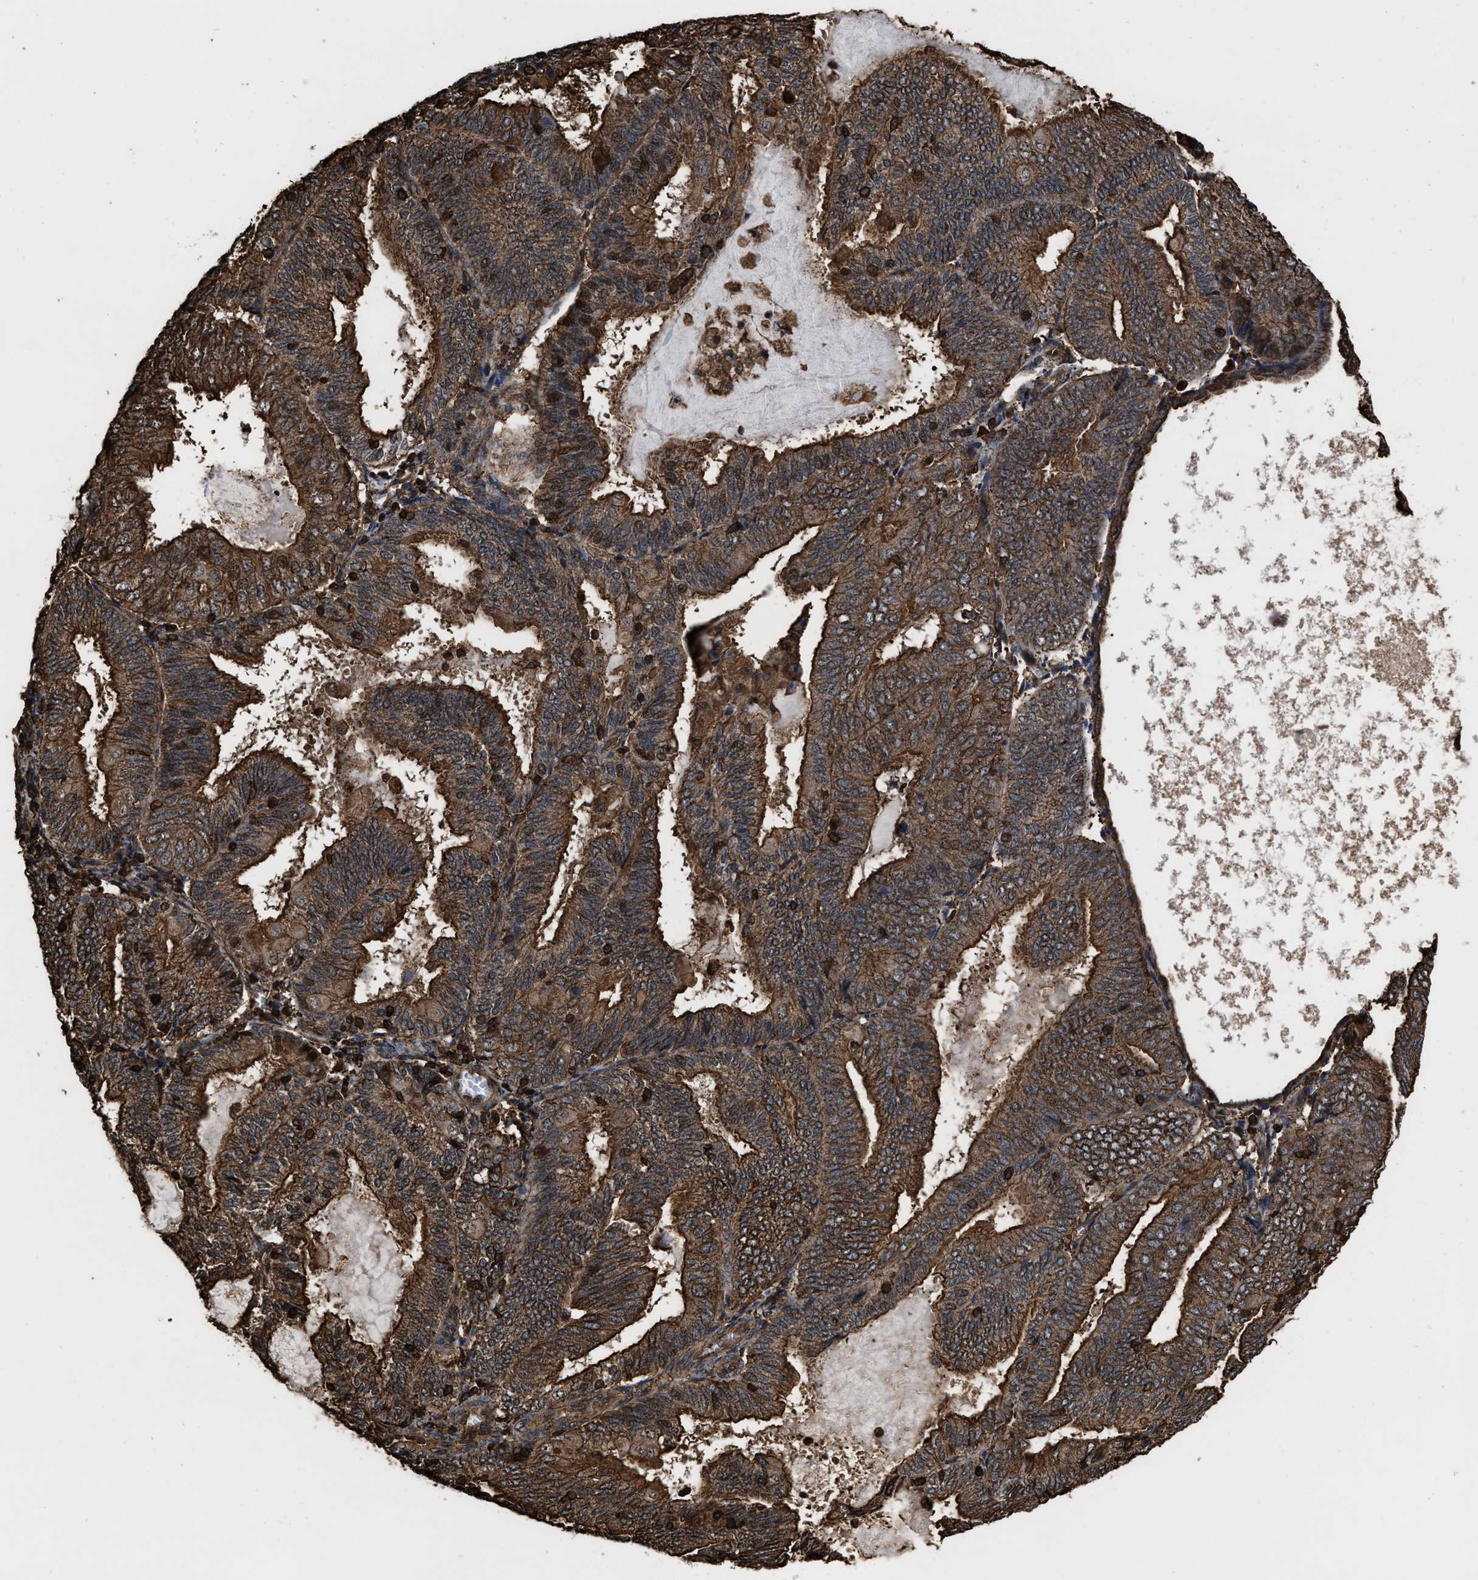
{"staining": {"intensity": "strong", "quantity": ">75%", "location": "cytoplasmic/membranous"}, "tissue": "endometrial cancer", "cell_type": "Tumor cells", "image_type": "cancer", "snomed": [{"axis": "morphology", "description": "Adenocarcinoma, NOS"}, {"axis": "topography", "description": "Endometrium"}], "caption": "Immunohistochemical staining of endometrial cancer reveals high levels of strong cytoplasmic/membranous positivity in approximately >75% of tumor cells.", "gene": "KBTBD2", "patient": {"sex": "female", "age": 81}}